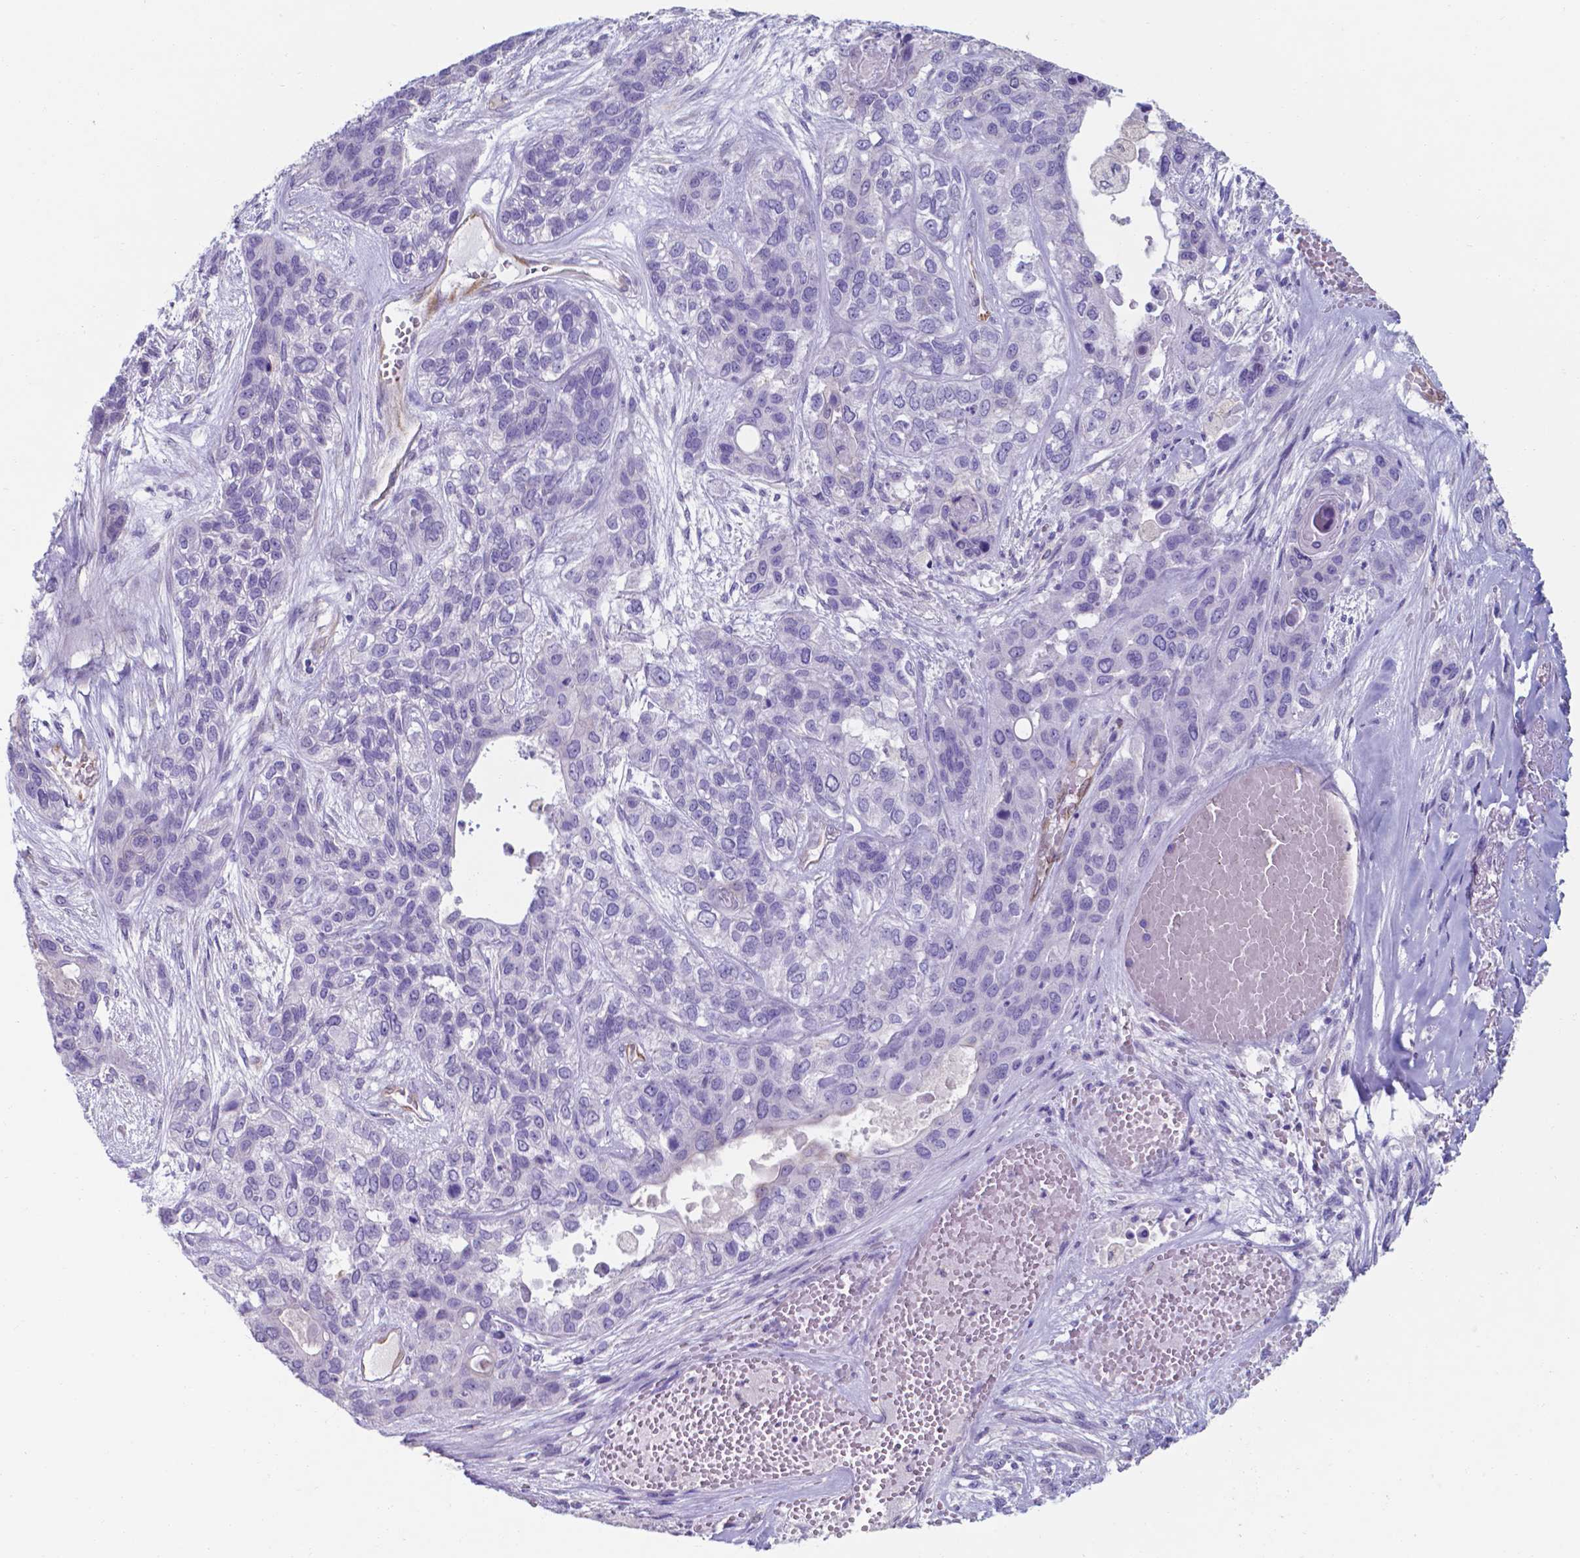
{"staining": {"intensity": "negative", "quantity": "none", "location": "none"}, "tissue": "lung cancer", "cell_type": "Tumor cells", "image_type": "cancer", "snomed": [{"axis": "morphology", "description": "Squamous cell carcinoma, NOS"}, {"axis": "topography", "description": "Lung"}], "caption": "Immunohistochemical staining of lung cancer (squamous cell carcinoma) shows no significant positivity in tumor cells.", "gene": "UBE2J1", "patient": {"sex": "female", "age": 70}}